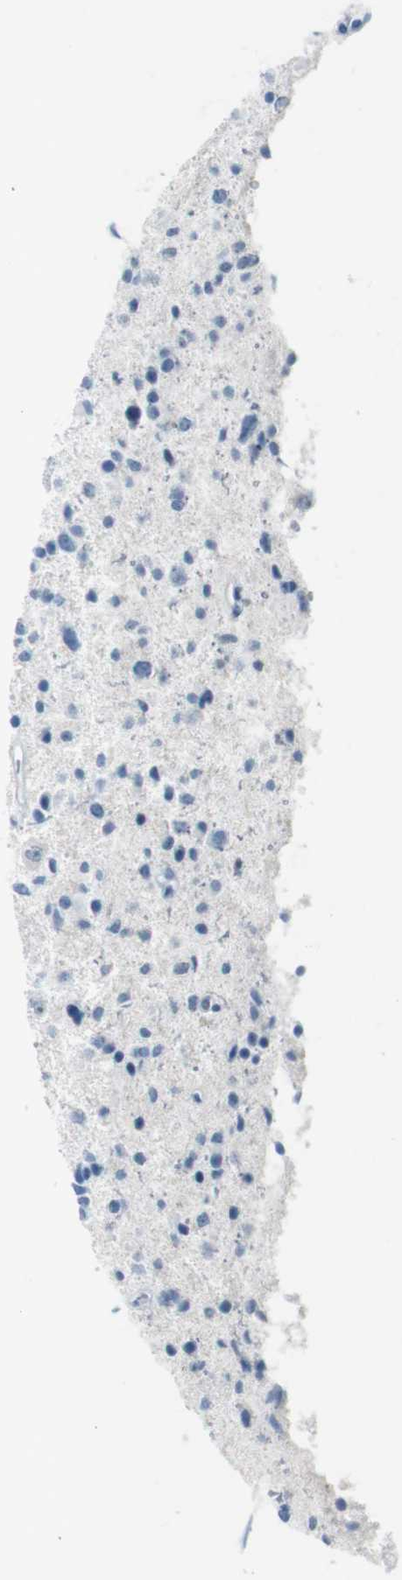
{"staining": {"intensity": "negative", "quantity": "none", "location": "none"}, "tissue": "glioma", "cell_type": "Tumor cells", "image_type": "cancer", "snomed": [{"axis": "morphology", "description": "Glioma, malignant, Low grade"}, {"axis": "topography", "description": "Brain"}], "caption": "This photomicrograph is of malignant glioma (low-grade) stained with immunohistochemistry to label a protein in brown with the nuclei are counter-stained blue. There is no expression in tumor cells. Brightfield microscopy of immunohistochemistry stained with DAB (3,3'-diaminobenzidine) (brown) and hematoxylin (blue), captured at high magnification.", "gene": "TMEM207", "patient": {"sex": "female", "age": 37}}